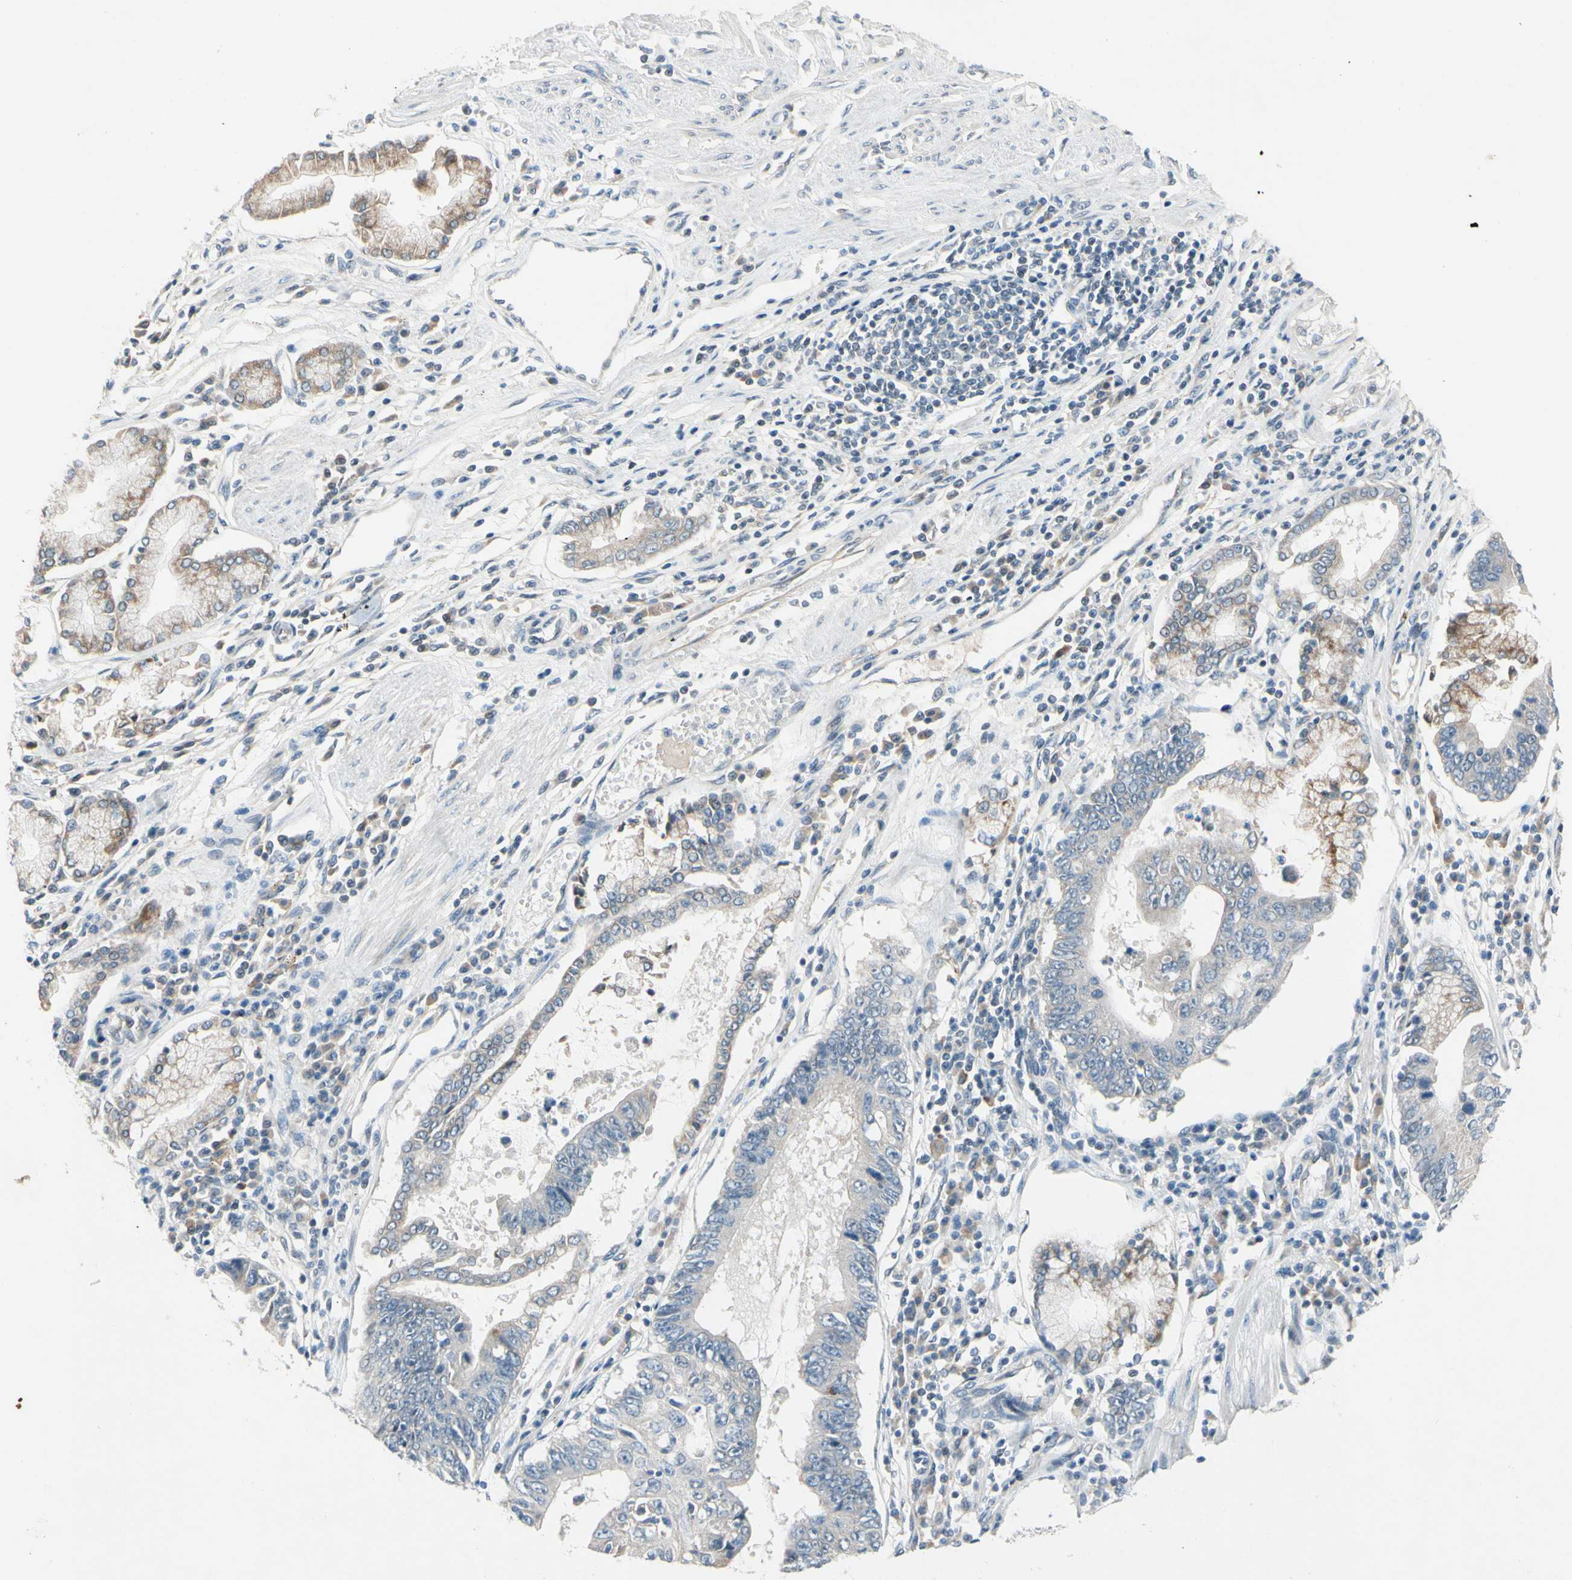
{"staining": {"intensity": "moderate", "quantity": "<25%", "location": "cytoplasmic/membranous"}, "tissue": "stomach cancer", "cell_type": "Tumor cells", "image_type": "cancer", "snomed": [{"axis": "morphology", "description": "Adenocarcinoma, NOS"}, {"axis": "topography", "description": "Stomach"}], "caption": "A brown stain labels moderate cytoplasmic/membranous positivity of a protein in stomach cancer (adenocarcinoma) tumor cells.", "gene": "PIP5K1B", "patient": {"sex": "male", "age": 59}}